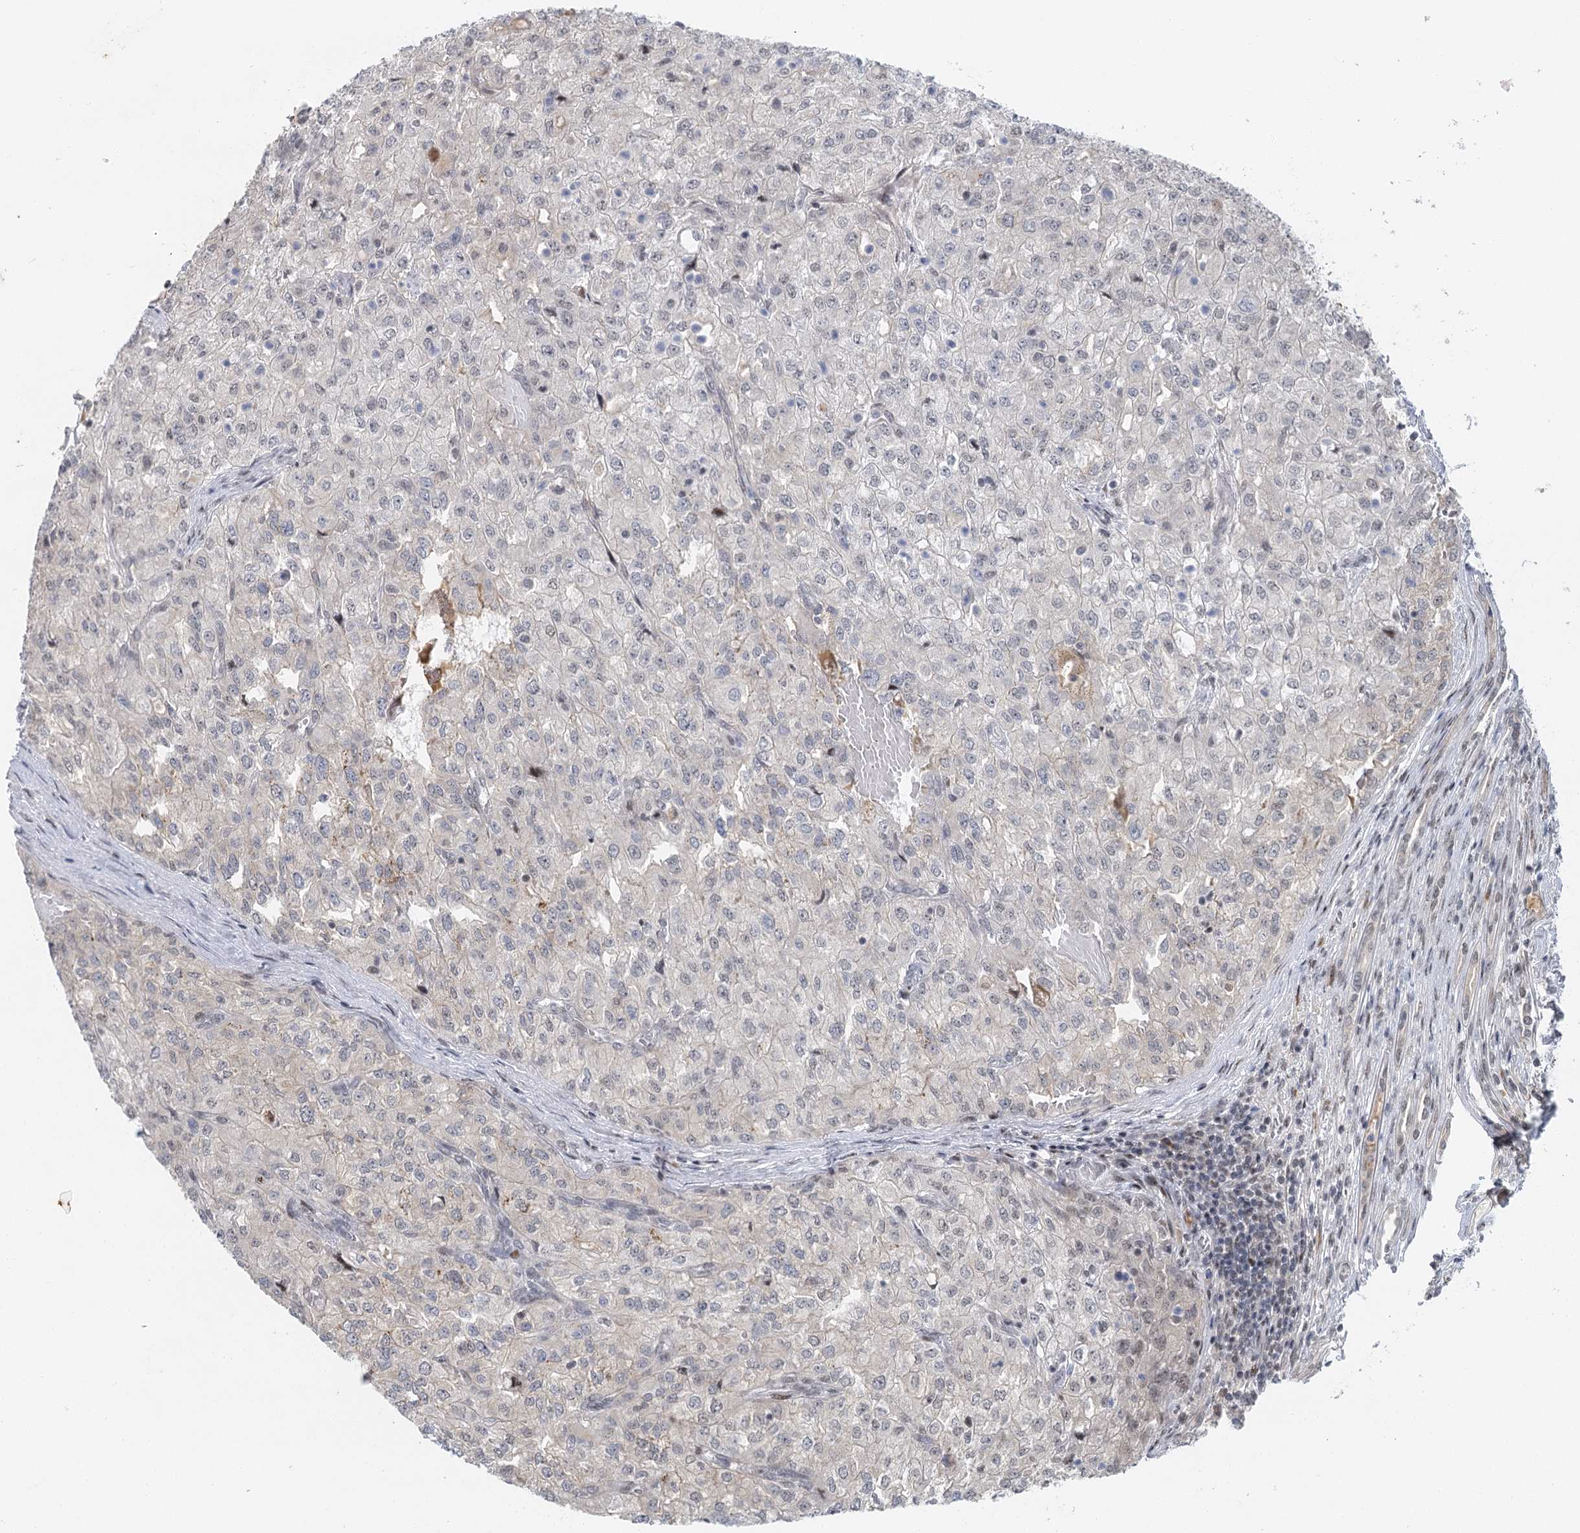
{"staining": {"intensity": "negative", "quantity": "none", "location": "none"}, "tissue": "renal cancer", "cell_type": "Tumor cells", "image_type": "cancer", "snomed": [{"axis": "morphology", "description": "Adenocarcinoma, NOS"}, {"axis": "topography", "description": "Kidney"}], "caption": "Renal adenocarcinoma was stained to show a protein in brown. There is no significant expression in tumor cells.", "gene": "IL11RA", "patient": {"sex": "female", "age": 54}}